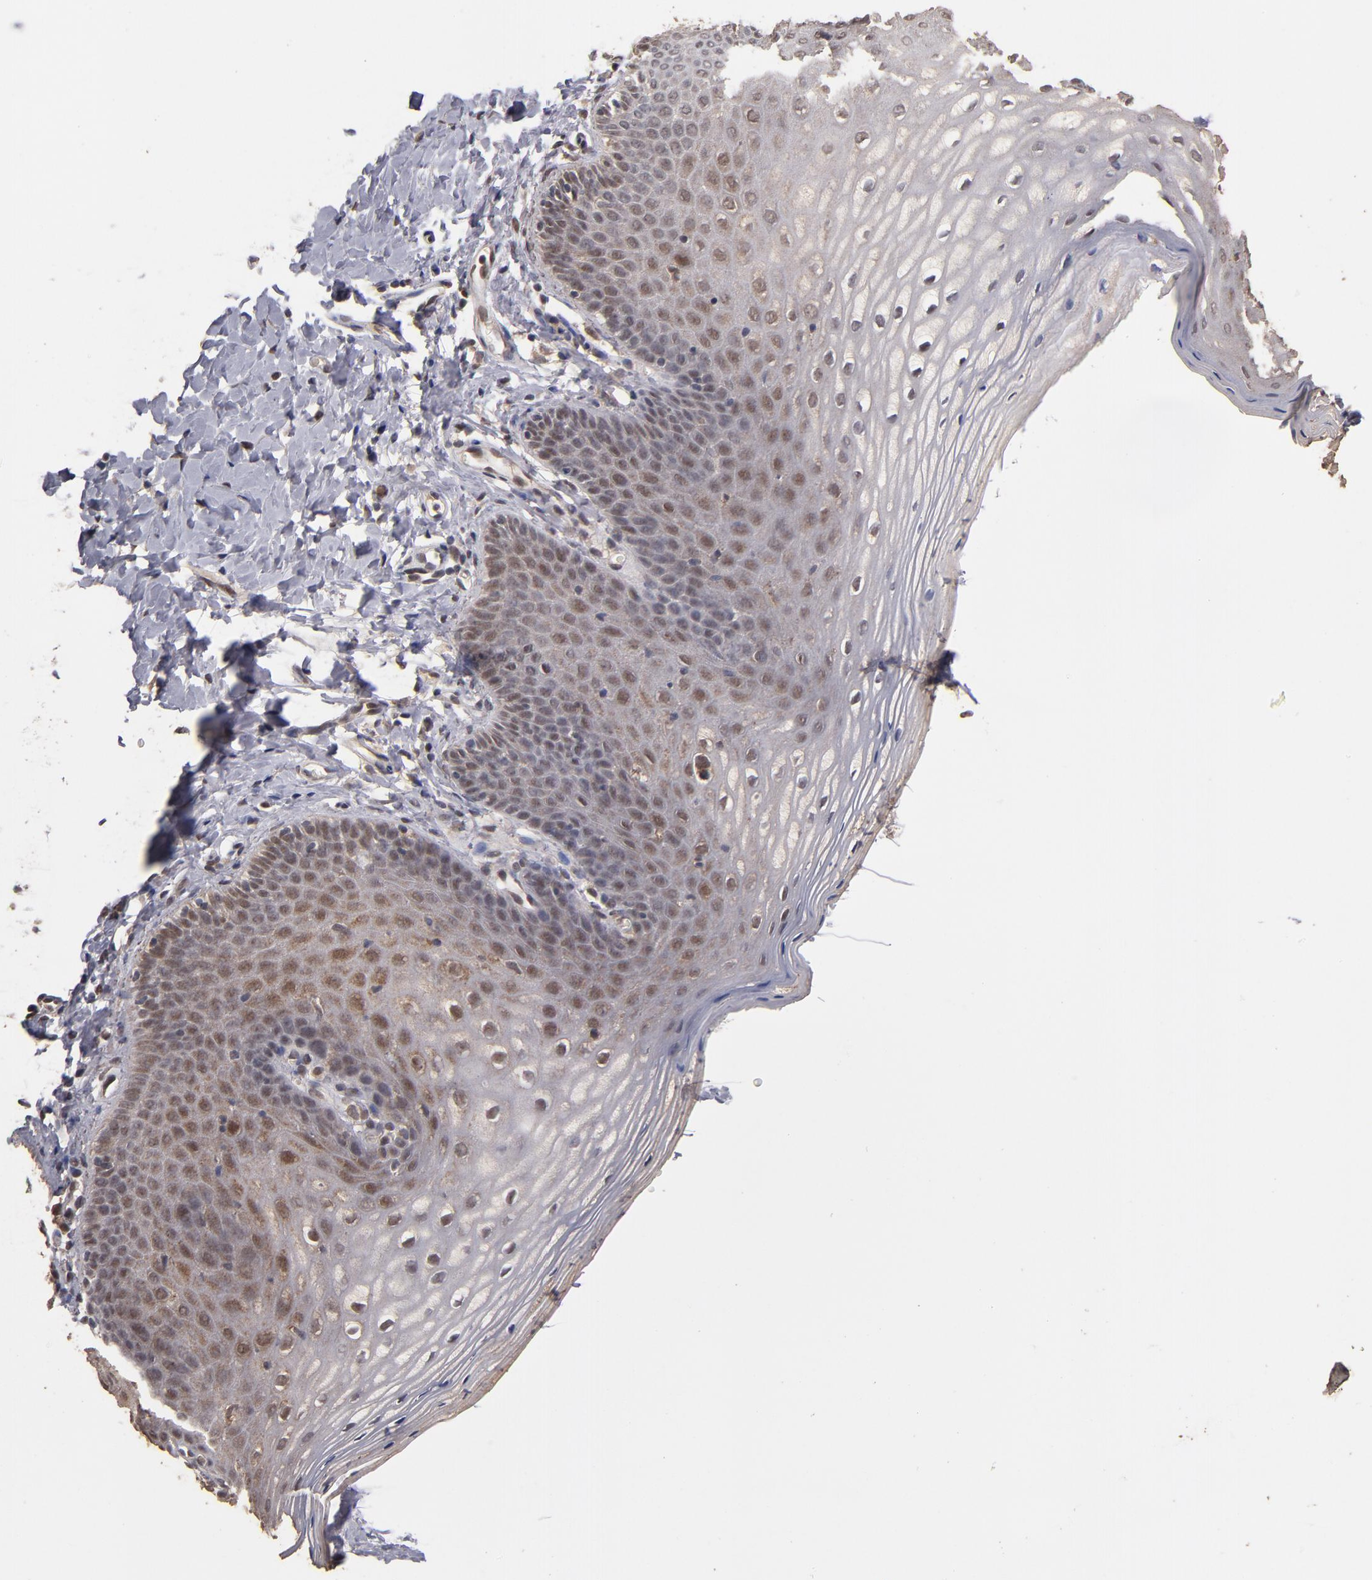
{"staining": {"intensity": "moderate", "quantity": ">75%", "location": "cytoplasmic/membranous,nuclear"}, "tissue": "vagina", "cell_type": "Squamous epithelial cells", "image_type": "normal", "snomed": [{"axis": "morphology", "description": "Normal tissue, NOS"}, {"axis": "topography", "description": "Vagina"}], "caption": "This photomicrograph reveals immunohistochemistry (IHC) staining of benign vagina, with medium moderate cytoplasmic/membranous,nuclear positivity in about >75% of squamous epithelial cells.", "gene": "CUL5", "patient": {"sex": "female", "age": 55}}